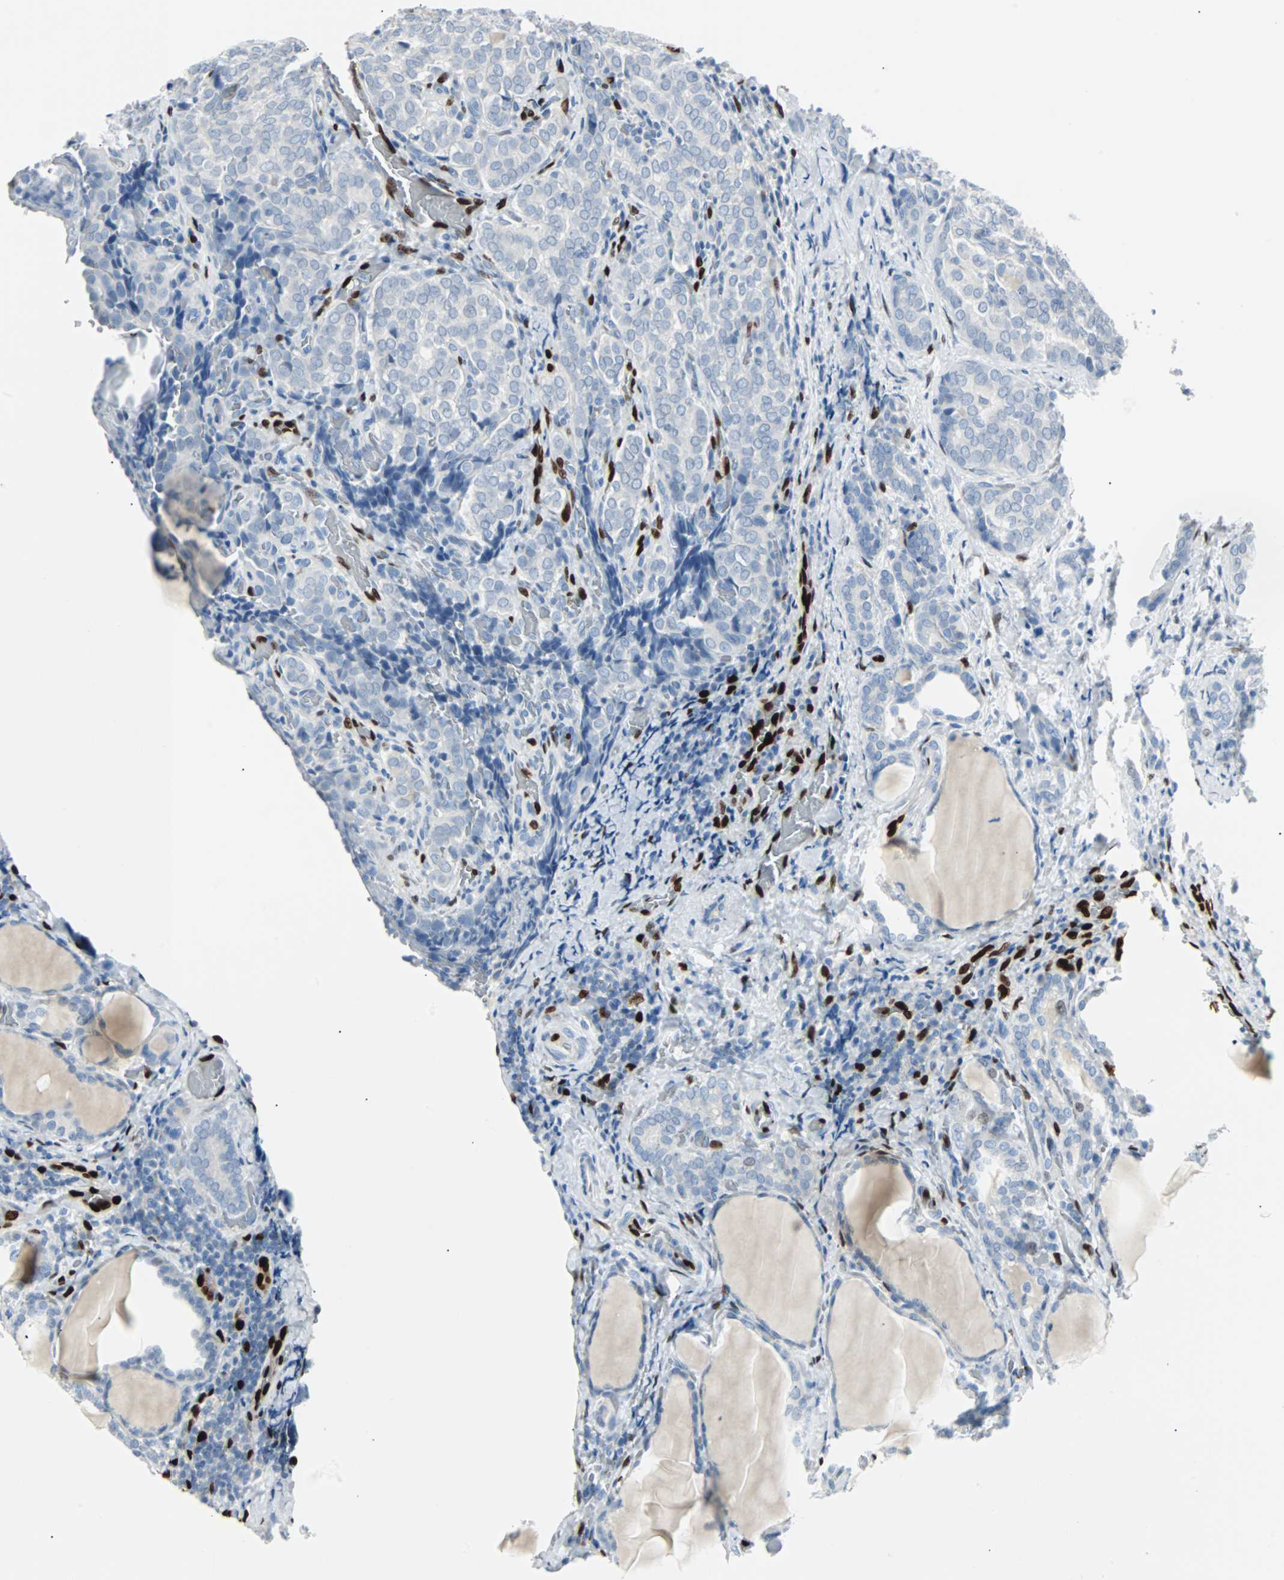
{"staining": {"intensity": "negative", "quantity": "none", "location": "none"}, "tissue": "thyroid cancer", "cell_type": "Tumor cells", "image_type": "cancer", "snomed": [{"axis": "morphology", "description": "Papillary adenocarcinoma, NOS"}, {"axis": "topography", "description": "Thyroid gland"}], "caption": "Thyroid papillary adenocarcinoma was stained to show a protein in brown. There is no significant positivity in tumor cells. (Immunohistochemistry, brightfield microscopy, high magnification).", "gene": "IL33", "patient": {"sex": "female", "age": 30}}